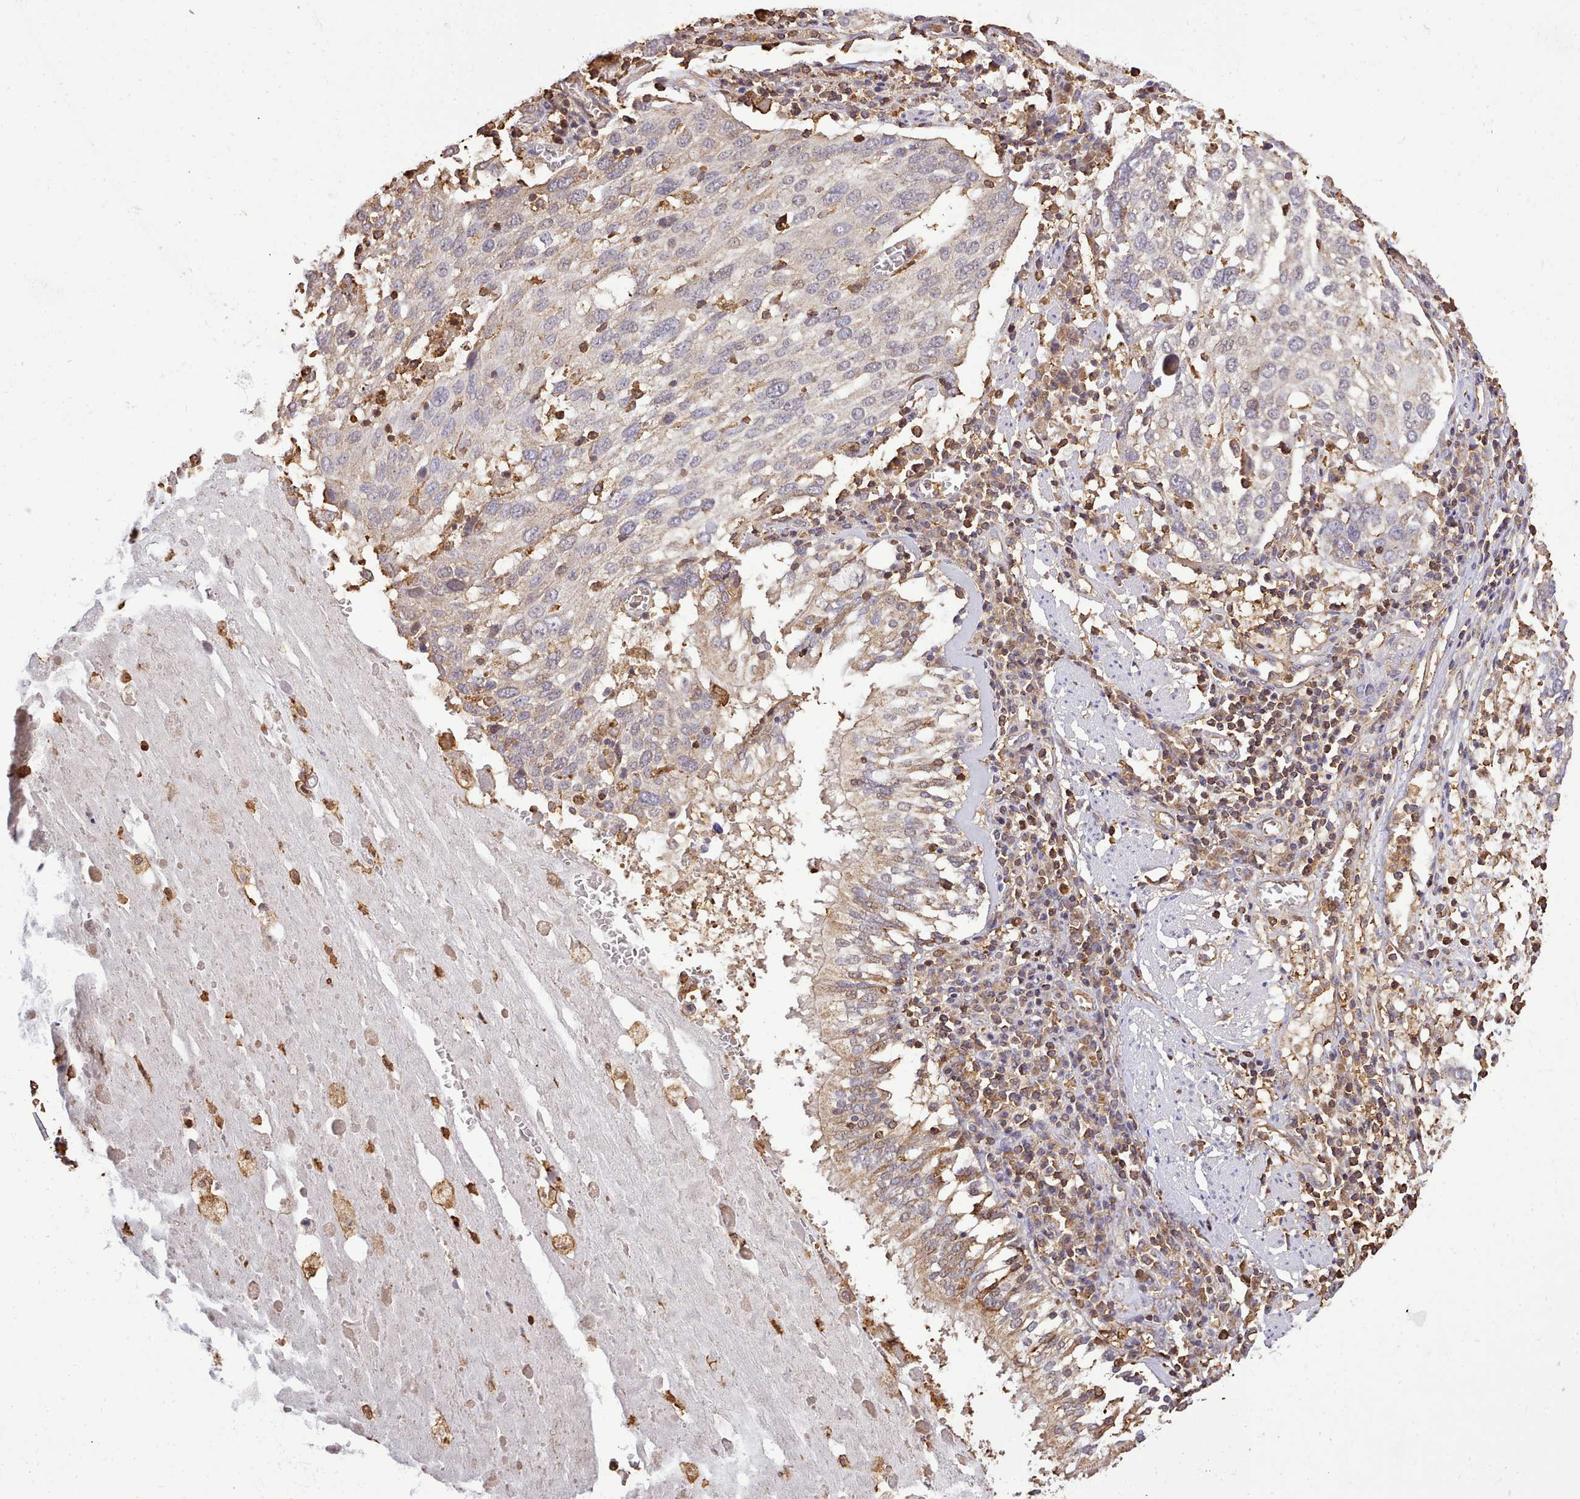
{"staining": {"intensity": "negative", "quantity": "none", "location": "none"}, "tissue": "lung cancer", "cell_type": "Tumor cells", "image_type": "cancer", "snomed": [{"axis": "morphology", "description": "Squamous cell carcinoma, NOS"}, {"axis": "topography", "description": "Lung"}], "caption": "A photomicrograph of lung cancer (squamous cell carcinoma) stained for a protein shows no brown staining in tumor cells. Nuclei are stained in blue.", "gene": "CAPZA1", "patient": {"sex": "male", "age": 65}}